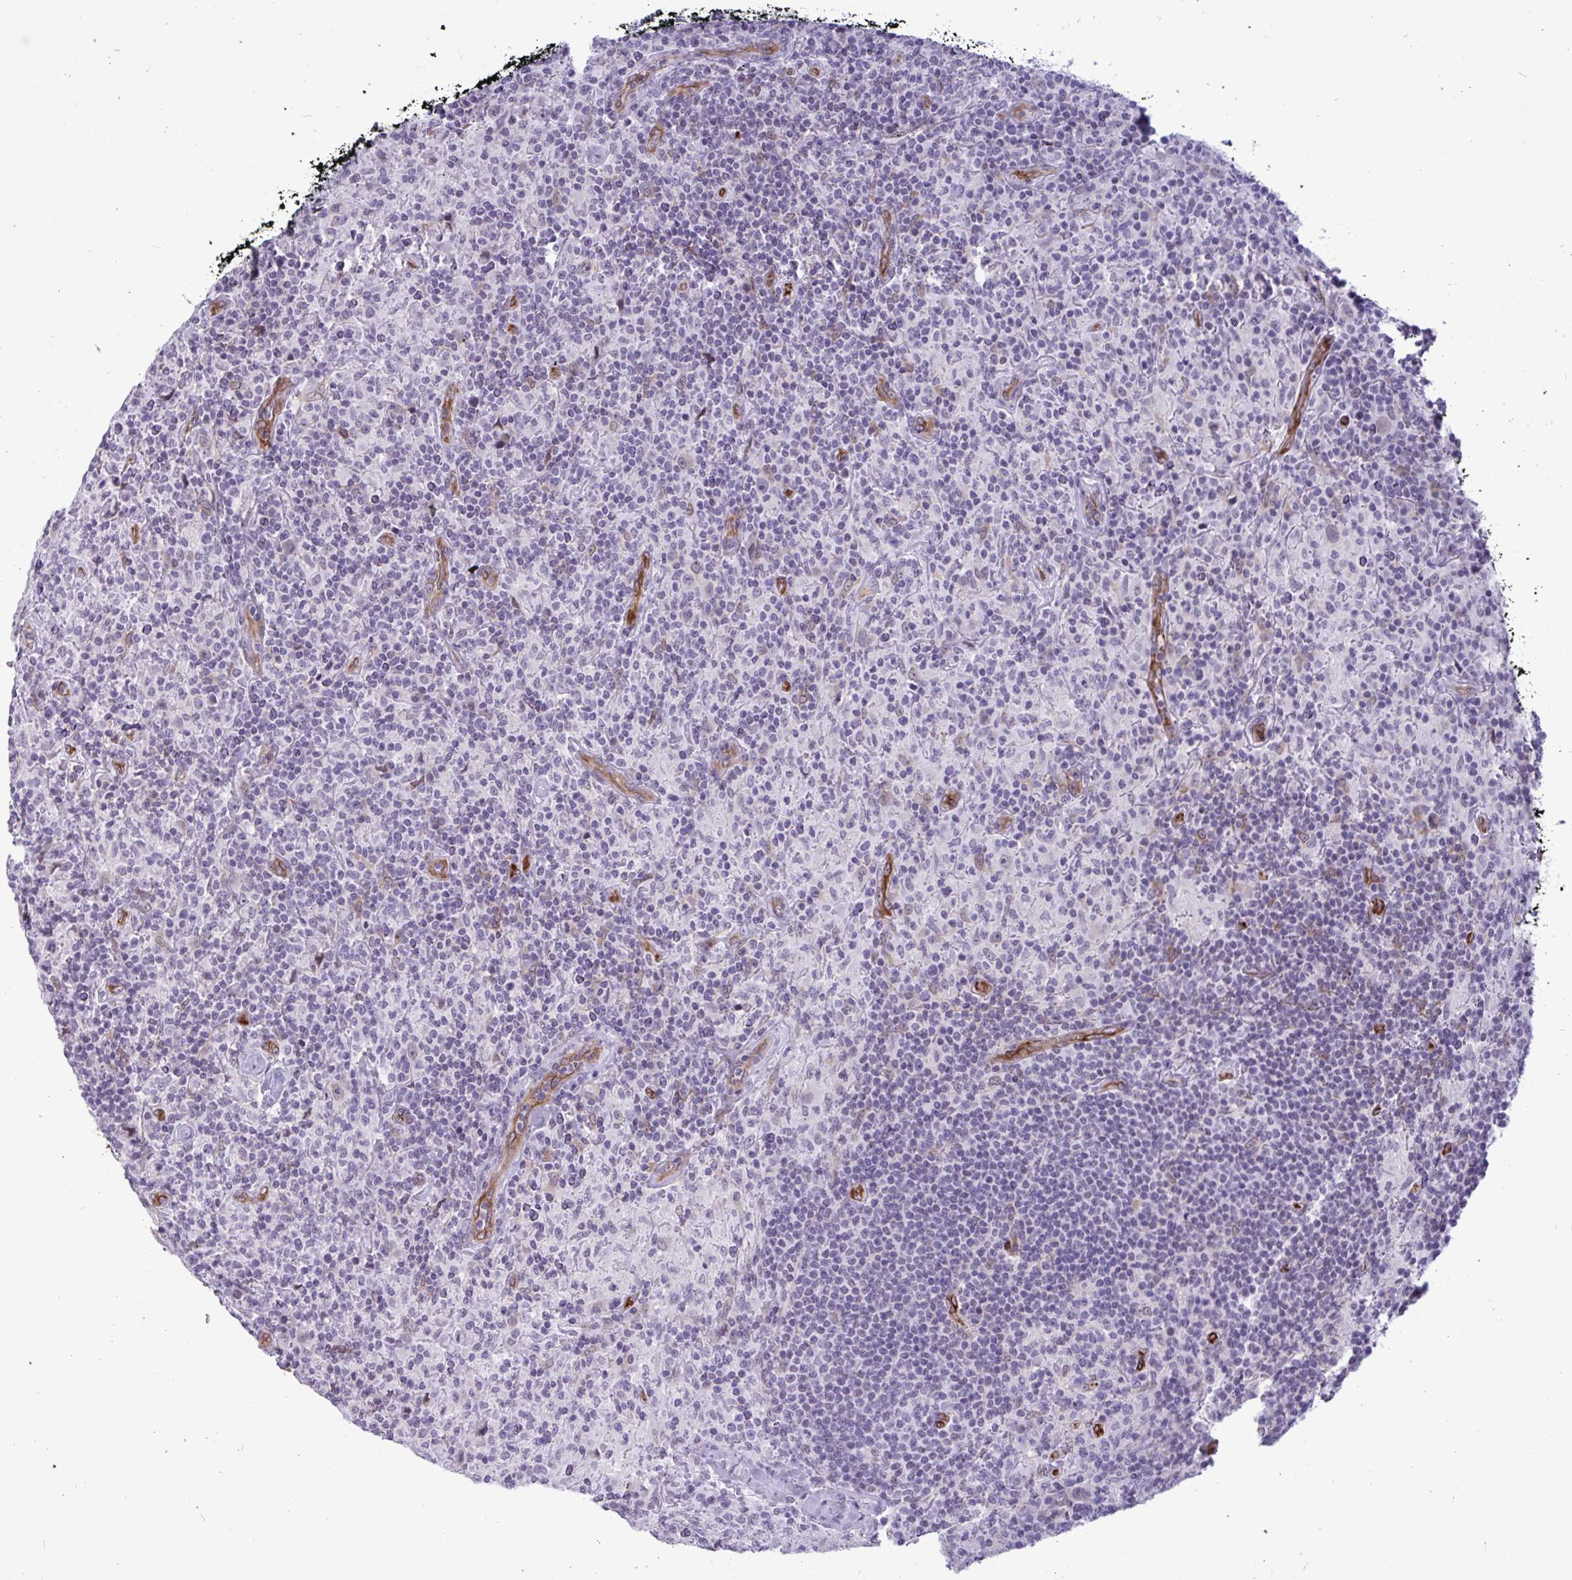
{"staining": {"intensity": "negative", "quantity": "none", "location": "none"}, "tissue": "lymphoma", "cell_type": "Tumor cells", "image_type": "cancer", "snomed": [{"axis": "morphology", "description": "Hodgkin's disease, NOS"}, {"axis": "topography", "description": "Lymph node"}], "caption": "A histopathology image of human lymphoma is negative for staining in tumor cells. (Brightfield microscopy of DAB (3,3'-diaminobenzidine) immunohistochemistry (IHC) at high magnification).", "gene": "EML1", "patient": {"sex": "male", "age": 70}}